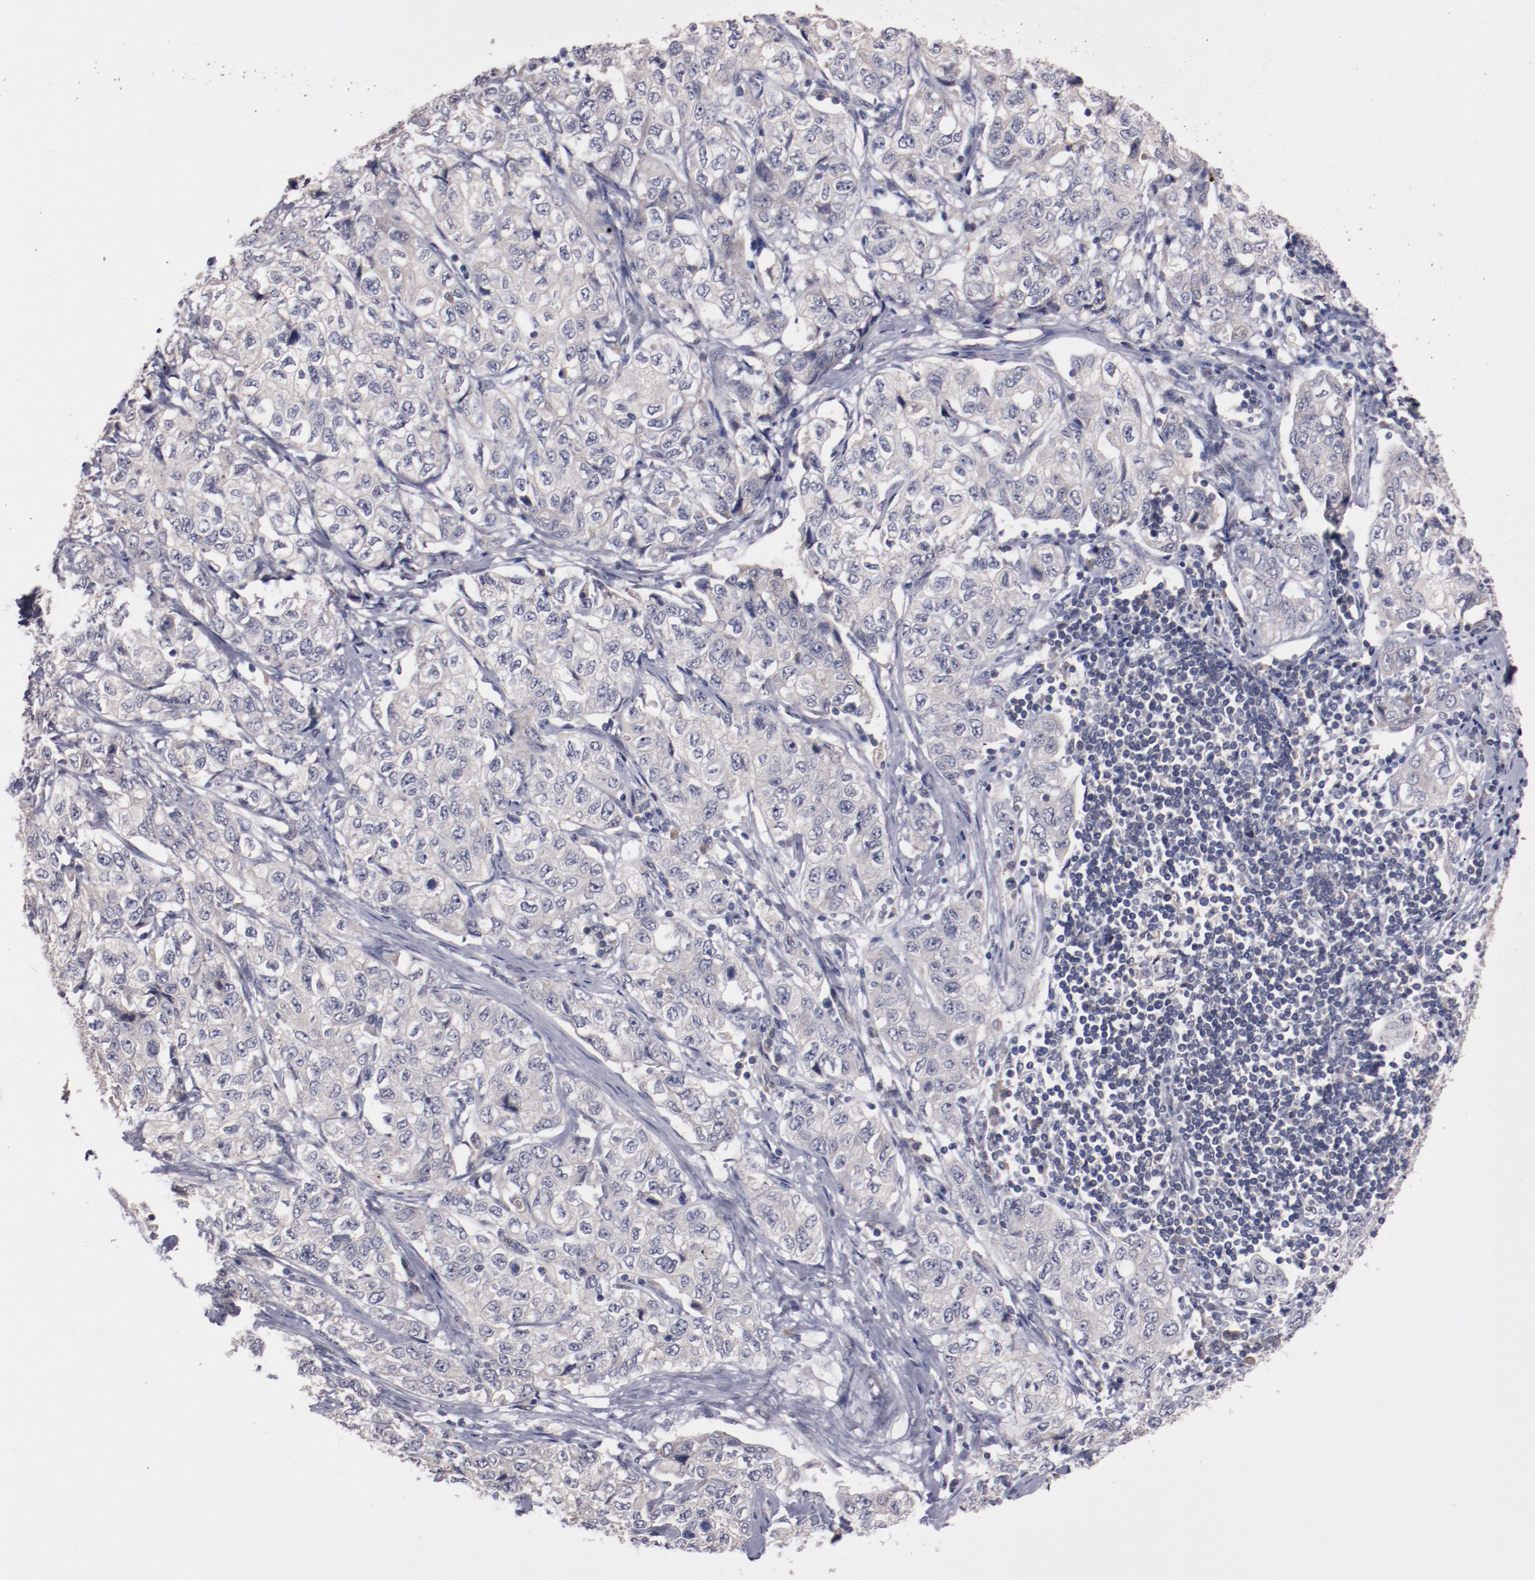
{"staining": {"intensity": "negative", "quantity": "none", "location": "none"}, "tissue": "stomach cancer", "cell_type": "Tumor cells", "image_type": "cancer", "snomed": [{"axis": "morphology", "description": "Adenocarcinoma, NOS"}, {"axis": "topography", "description": "Stomach"}], "caption": "Tumor cells are negative for brown protein staining in stomach cancer.", "gene": "FAM81A", "patient": {"sex": "male", "age": 48}}